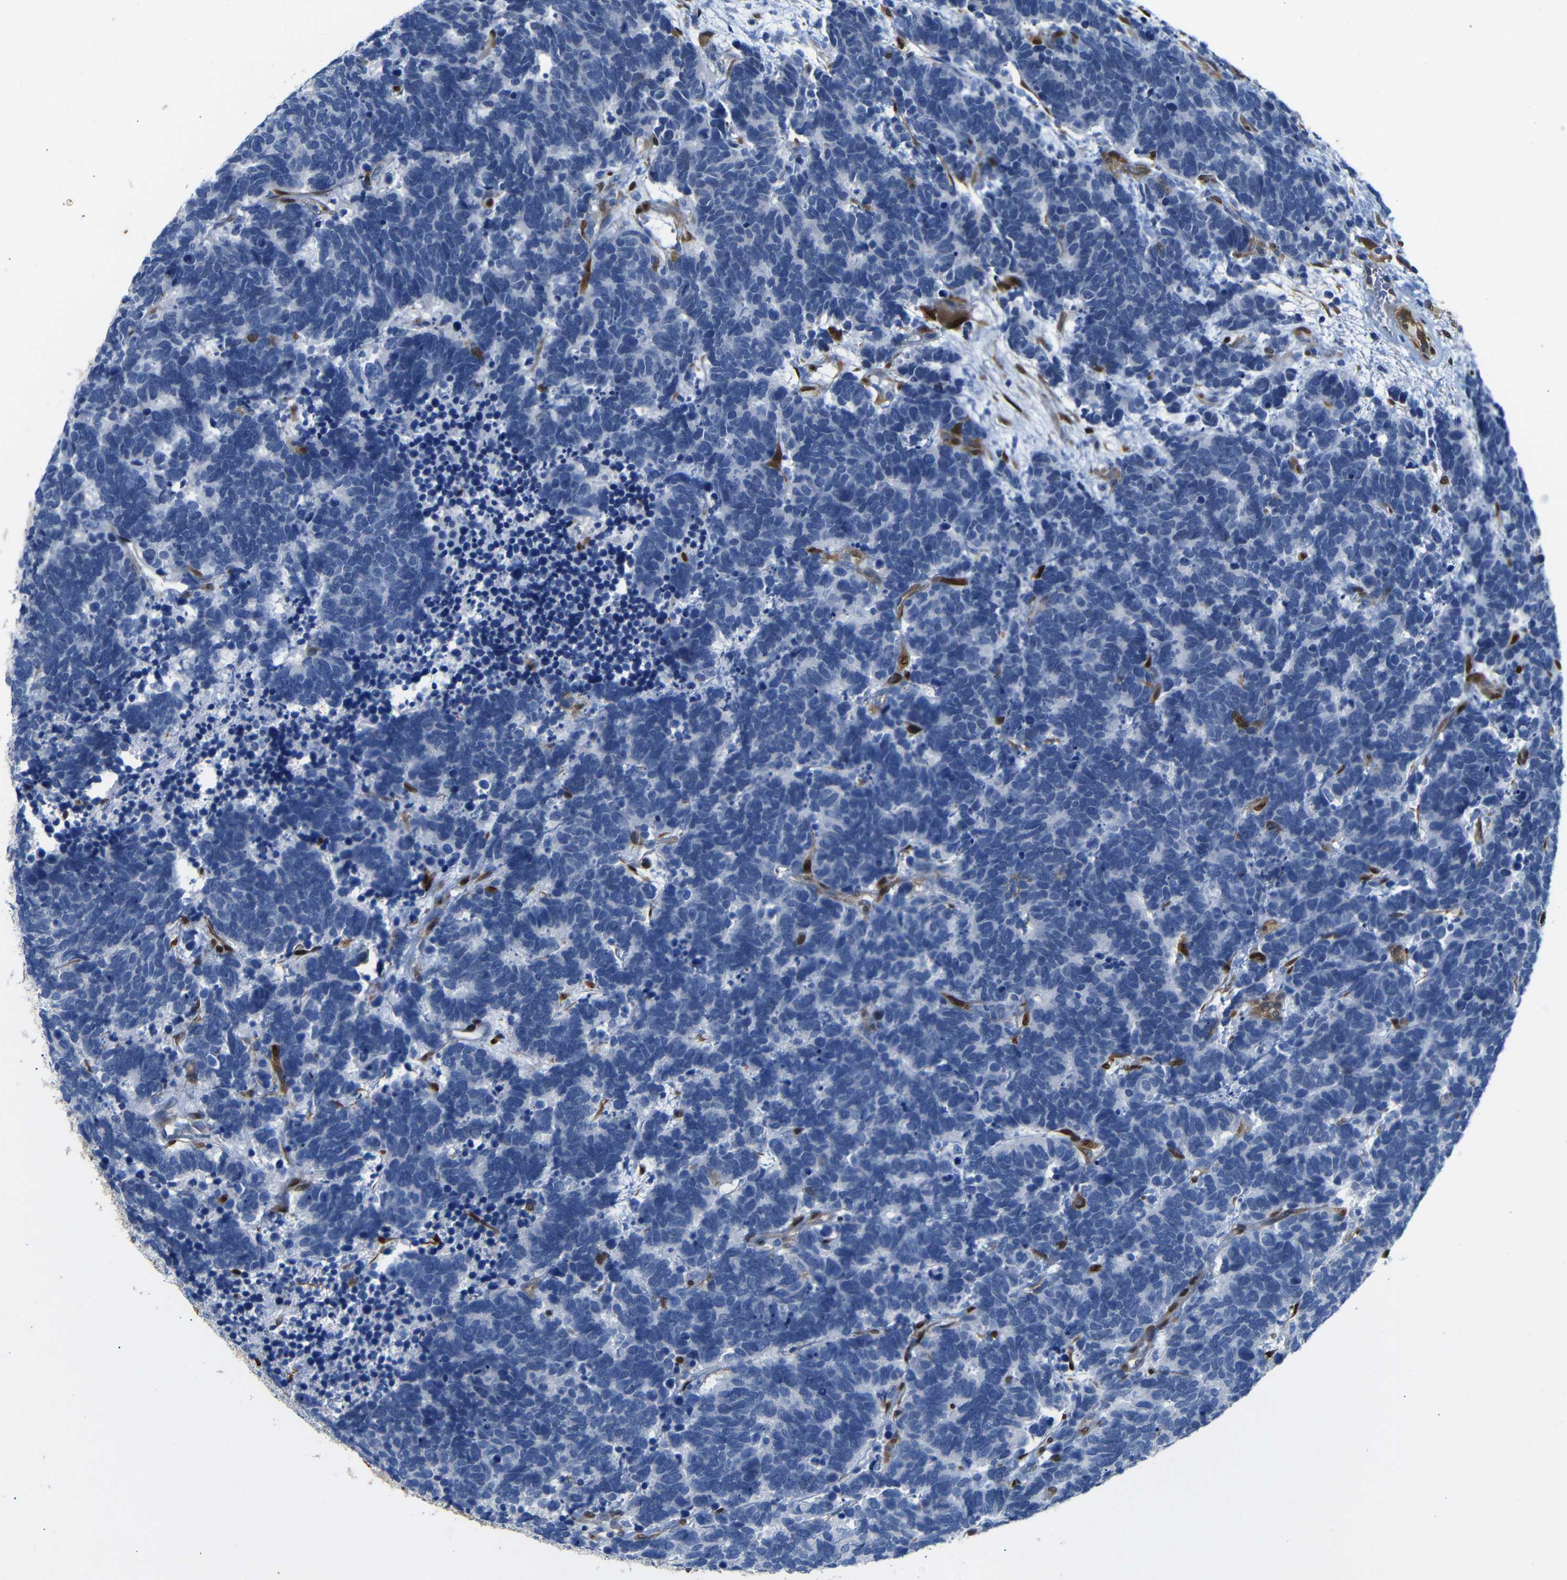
{"staining": {"intensity": "negative", "quantity": "none", "location": "none"}, "tissue": "carcinoid", "cell_type": "Tumor cells", "image_type": "cancer", "snomed": [{"axis": "morphology", "description": "Carcinoma, NOS"}, {"axis": "morphology", "description": "Carcinoid, malignant, NOS"}, {"axis": "topography", "description": "Urinary bladder"}], "caption": "The micrograph shows no staining of tumor cells in carcinoid (malignant).", "gene": "YAP1", "patient": {"sex": "male", "age": 57}}